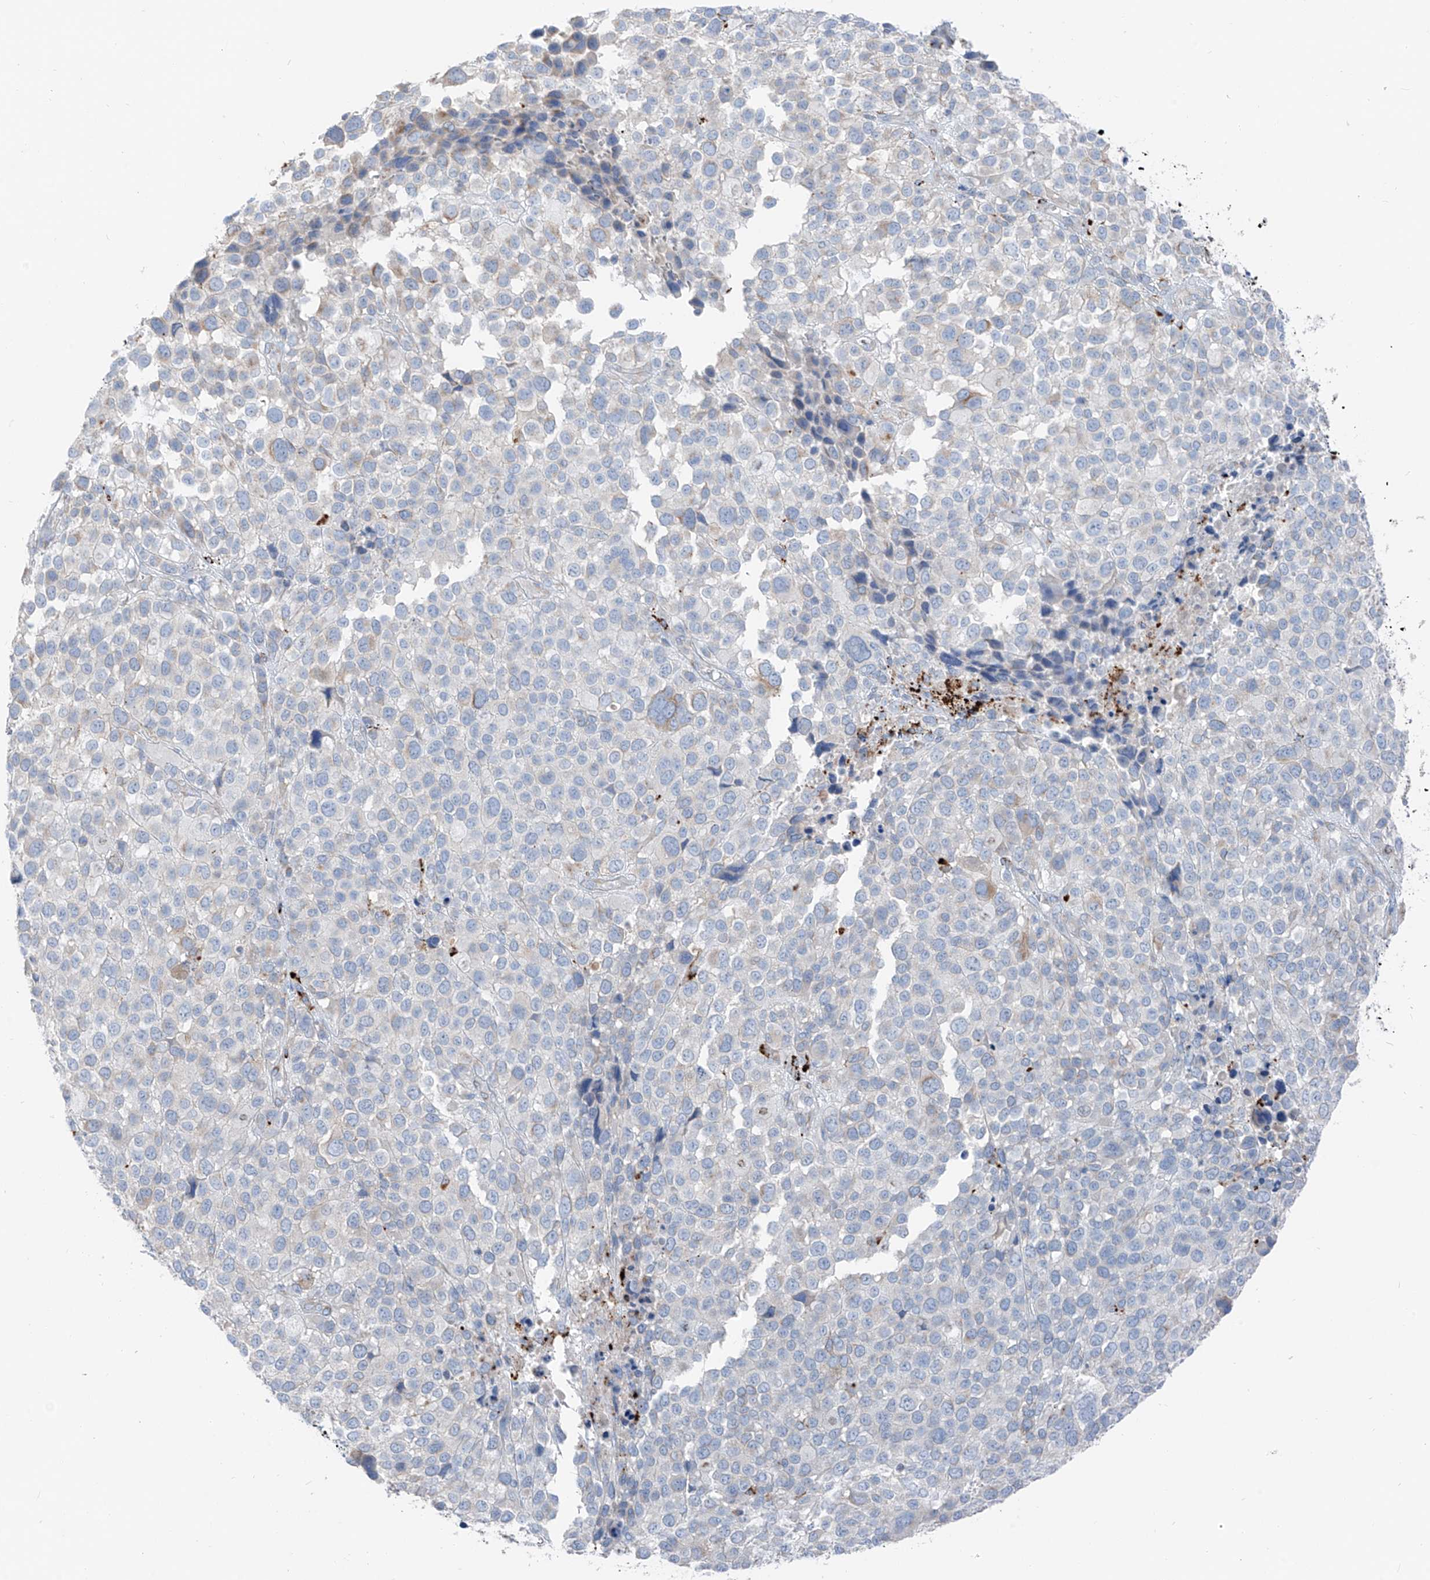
{"staining": {"intensity": "negative", "quantity": "none", "location": "none"}, "tissue": "melanoma", "cell_type": "Tumor cells", "image_type": "cancer", "snomed": [{"axis": "morphology", "description": "Malignant melanoma, NOS"}, {"axis": "topography", "description": "Skin of trunk"}], "caption": "Melanoma was stained to show a protein in brown. There is no significant positivity in tumor cells.", "gene": "GPR137C", "patient": {"sex": "male", "age": 71}}